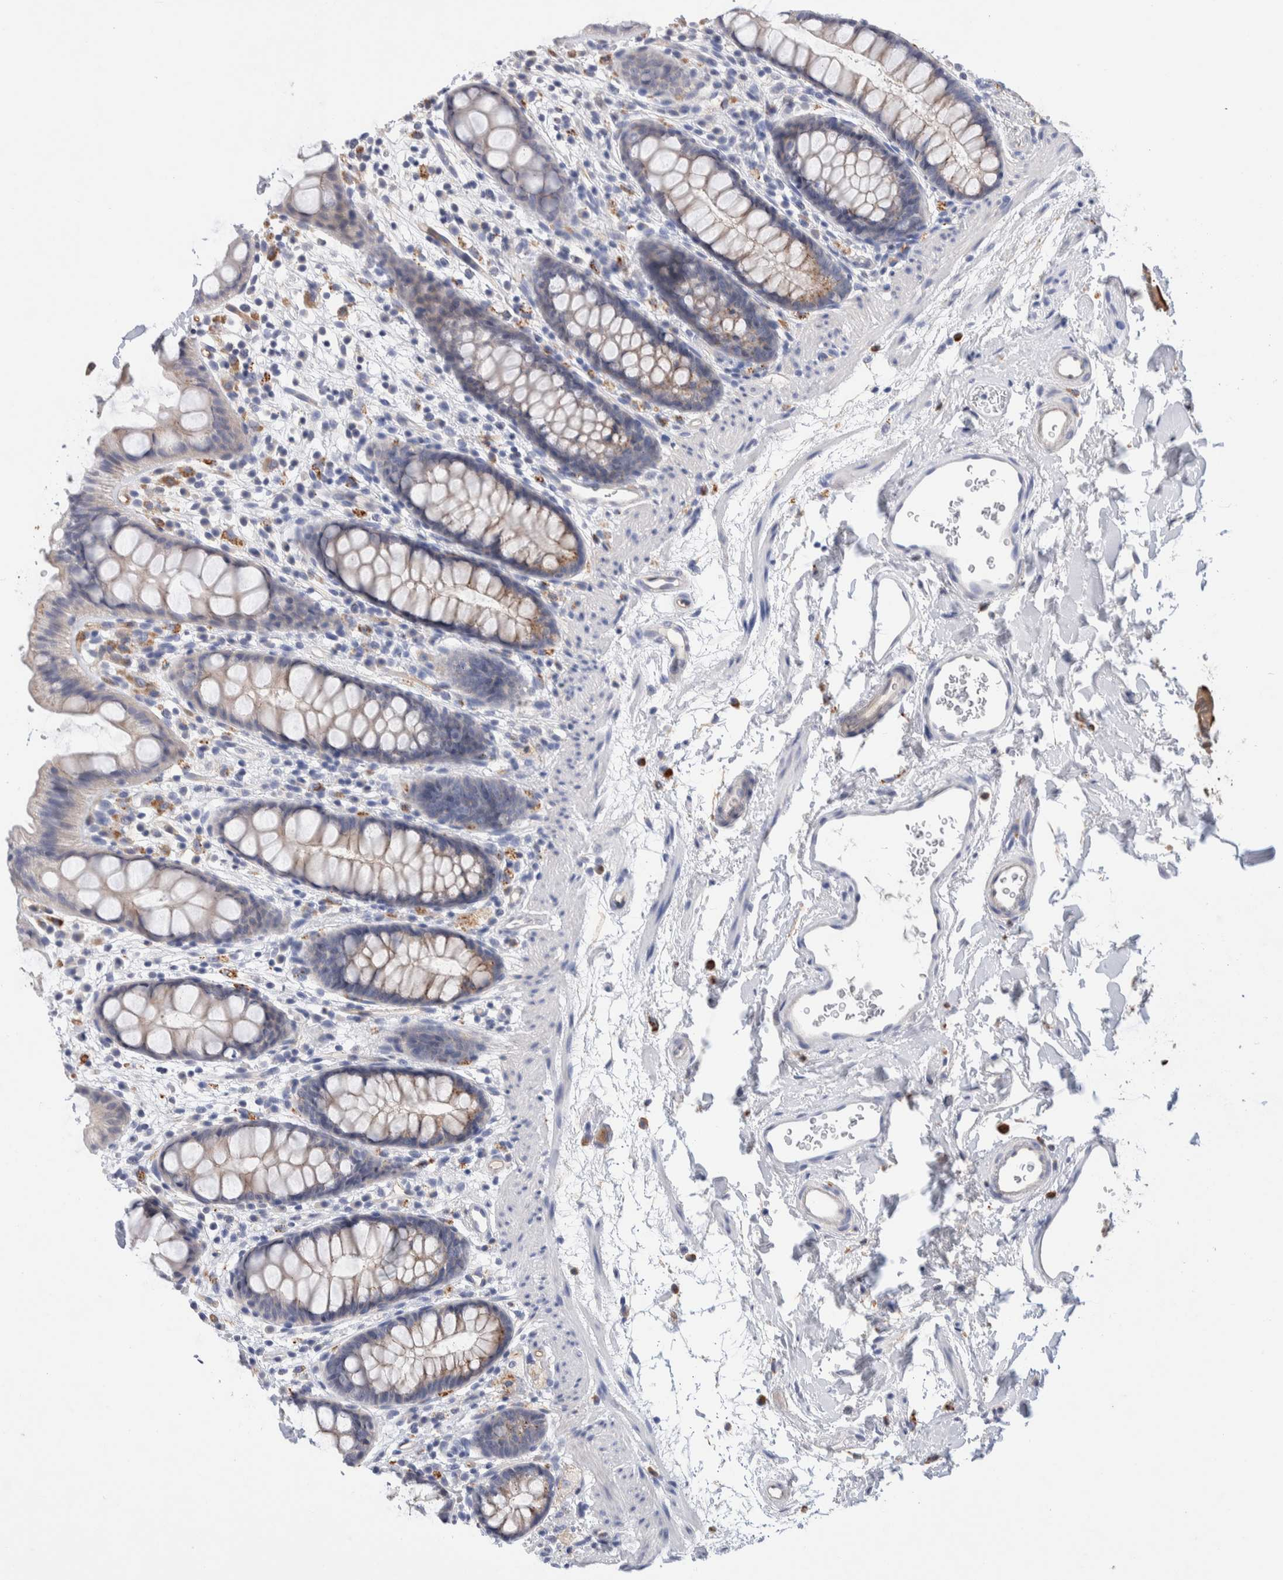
{"staining": {"intensity": "moderate", "quantity": "<25%", "location": "cytoplasmic/membranous"}, "tissue": "rectum", "cell_type": "Glandular cells", "image_type": "normal", "snomed": [{"axis": "morphology", "description": "Normal tissue, NOS"}, {"axis": "topography", "description": "Rectum"}], "caption": "Rectum stained for a protein reveals moderate cytoplasmic/membranous positivity in glandular cells.", "gene": "METRNL", "patient": {"sex": "female", "age": 65}}